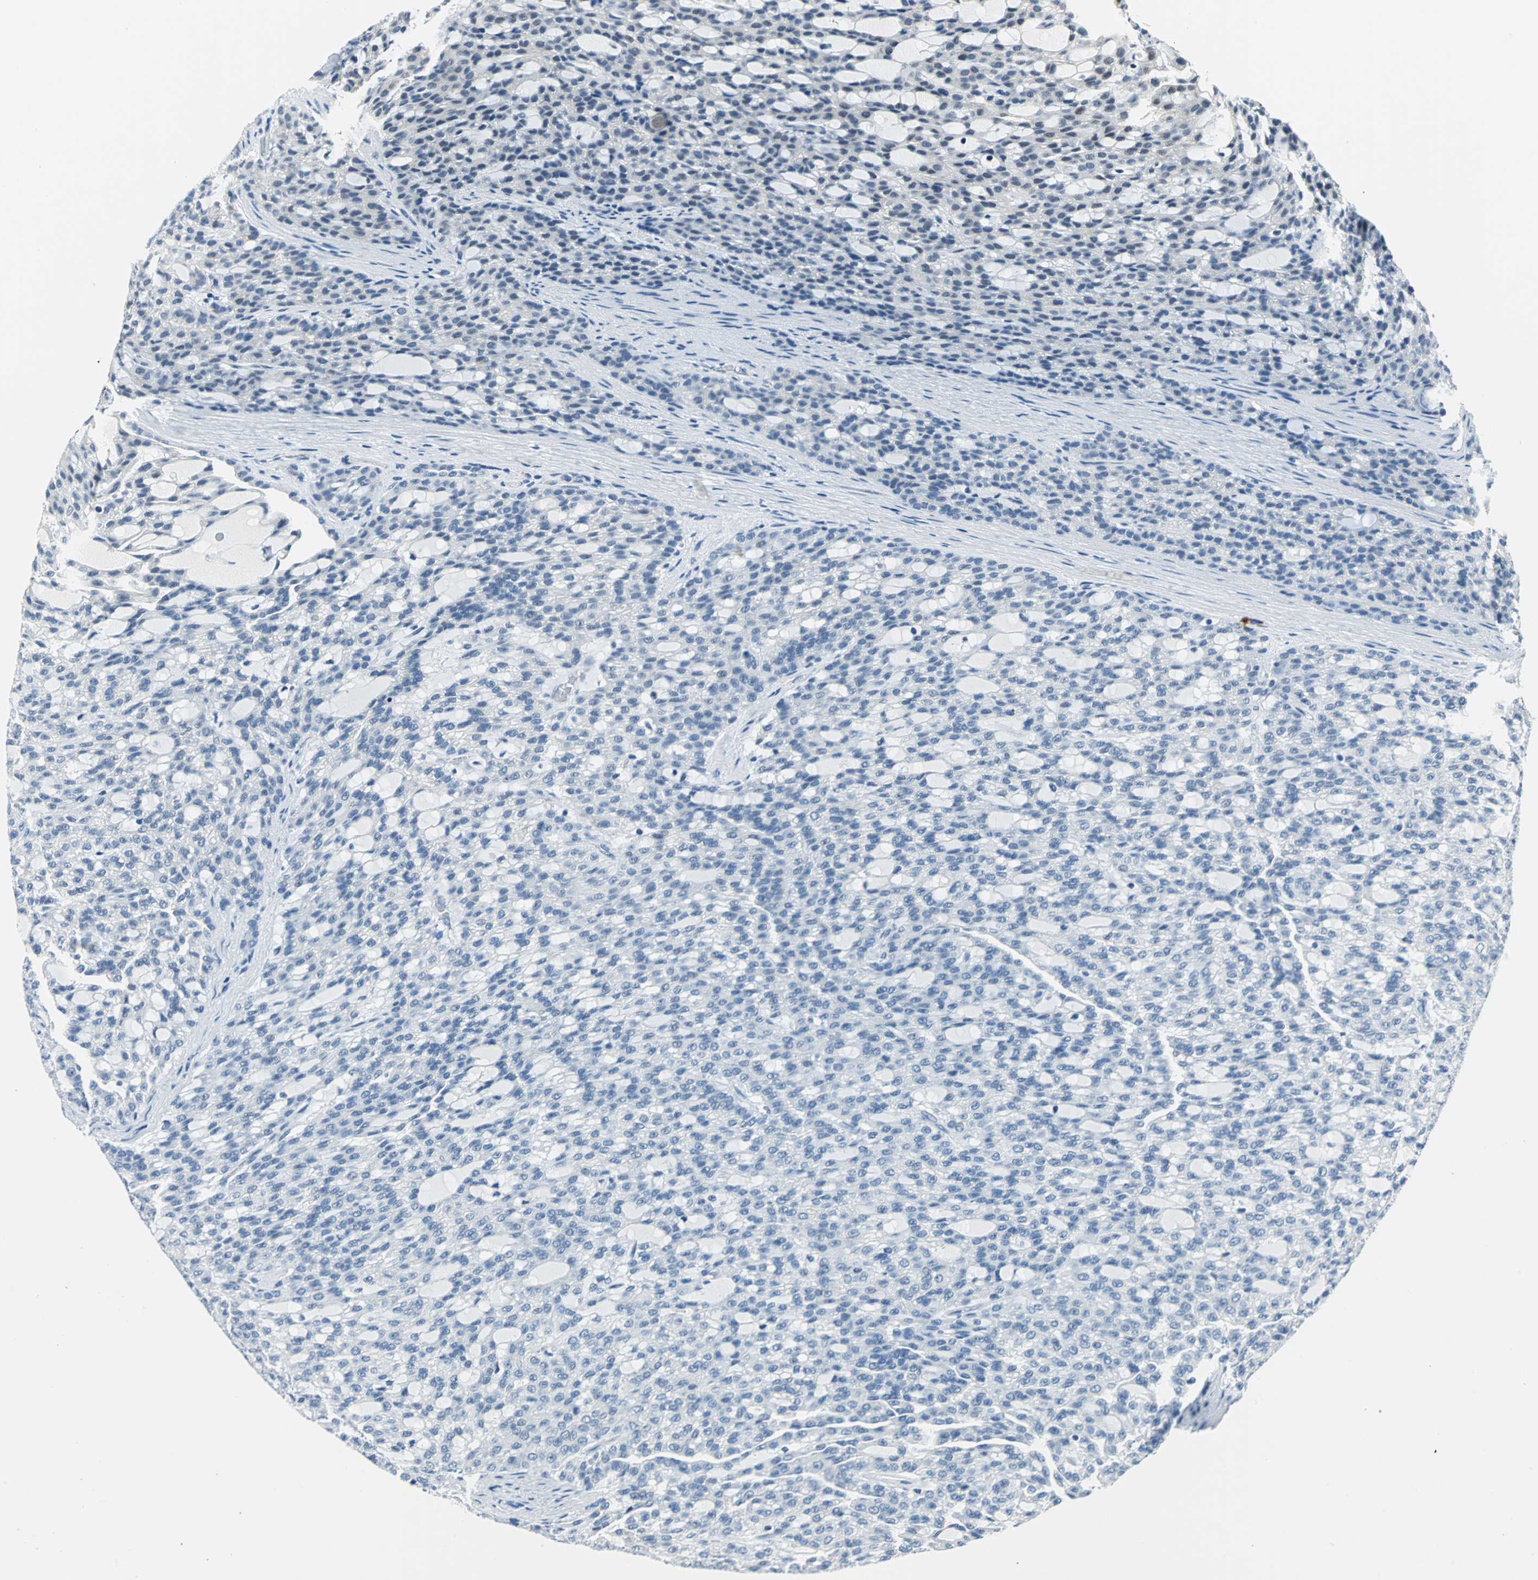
{"staining": {"intensity": "negative", "quantity": "none", "location": "none"}, "tissue": "renal cancer", "cell_type": "Tumor cells", "image_type": "cancer", "snomed": [{"axis": "morphology", "description": "Adenocarcinoma, NOS"}, {"axis": "topography", "description": "Kidney"}], "caption": "Immunohistochemistry of human renal cancer demonstrates no staining in tumor cells.", "gene": "RAD17", "patient": {"sex": "male", "age": 63}}